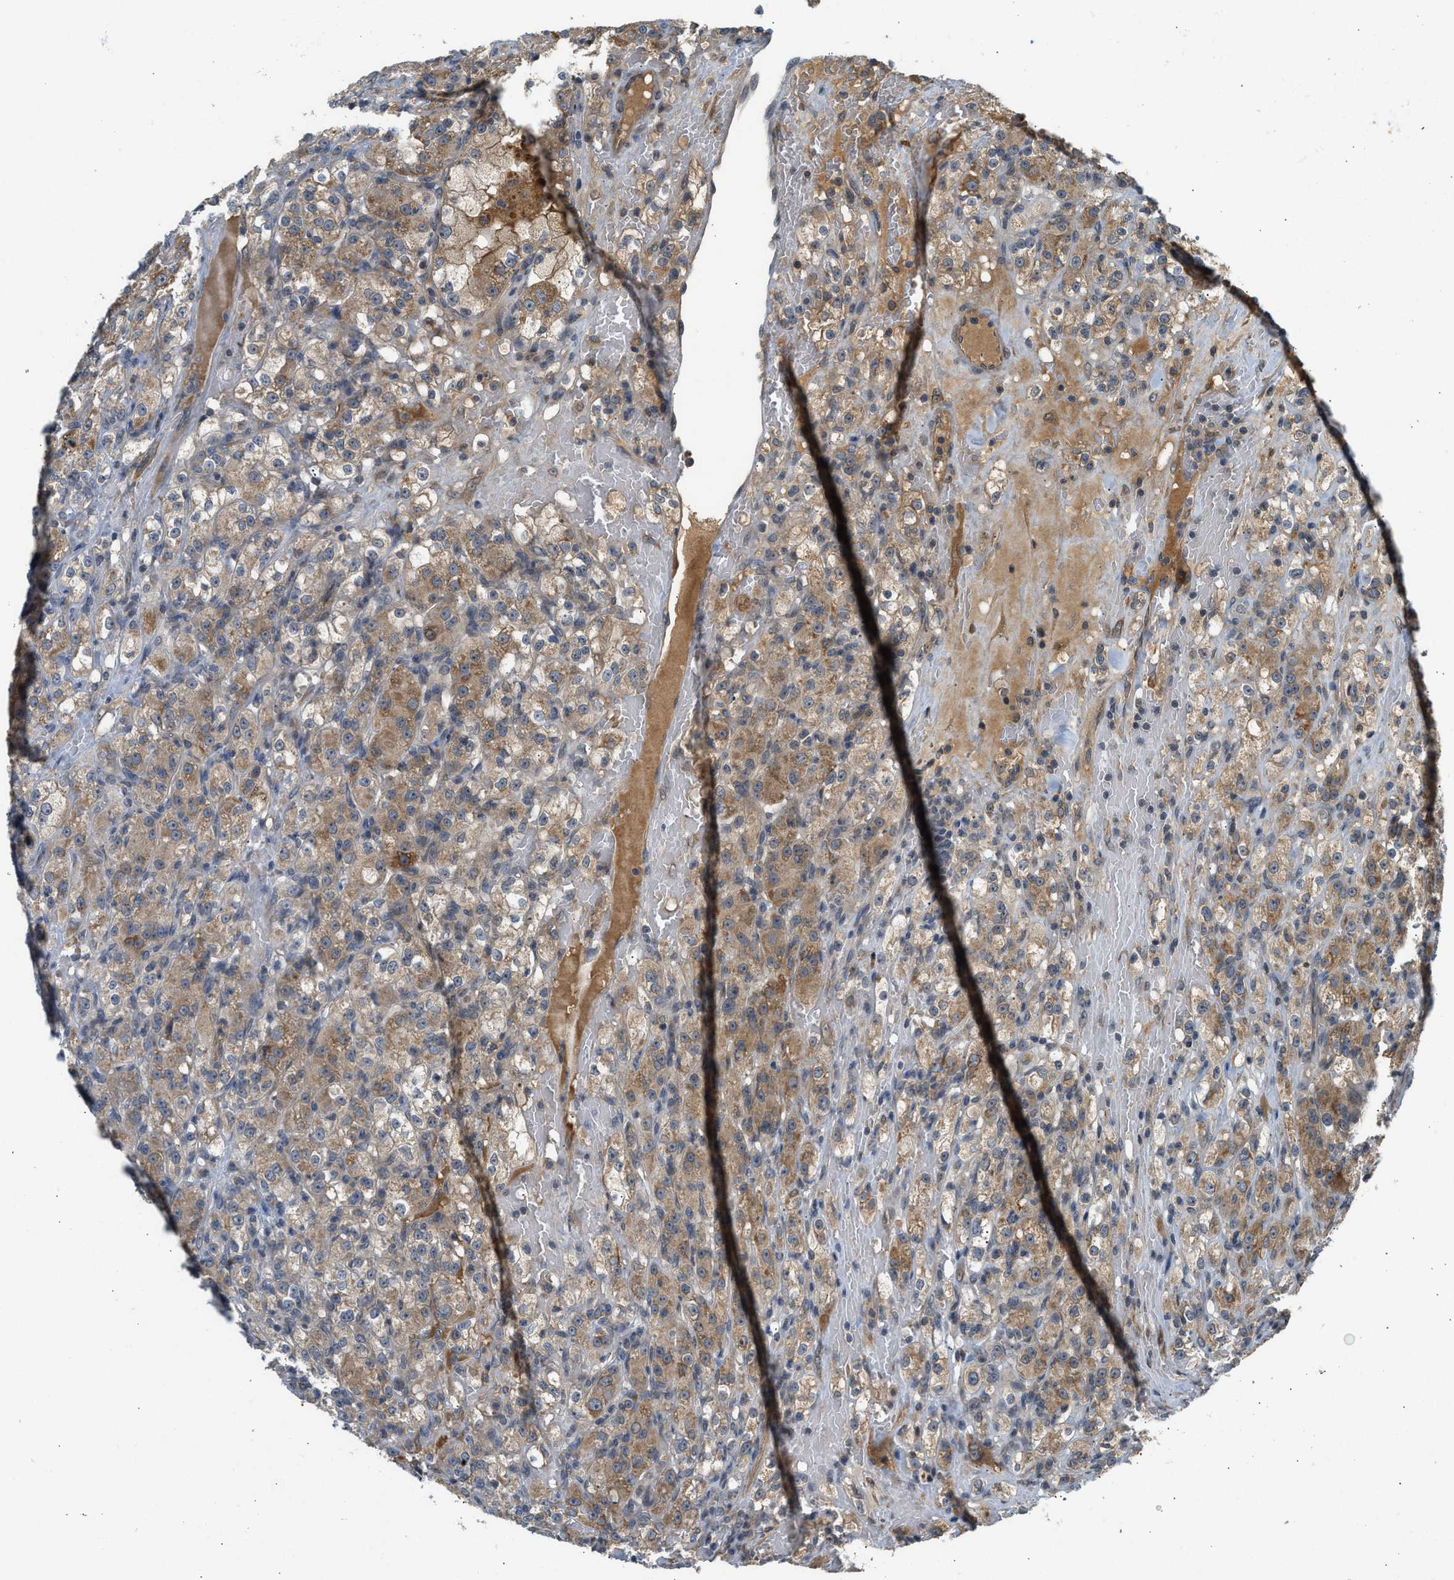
{"staining": {"intensity": "moderate", "quantity": ">75%", "location": "cytoplasmic/membranous"}, "tissue": "renal cancer", "cell_type": "Tumor cells", "image_type": "cancer", "snomed": [{"axis": "morphology", "description": "Normal tissue, NOS"}, {"axis": "morphology", "description": "Adenocarcinoma, NOS"}, {"axis": "topography", "description": "Kidney"}], "caption": "Adenocarcinoma (renal) stained with immunohistochemistry (IHC) demonstrates moderate cytoplasmic/membranous positivity in approximately >75% of tumor cells.", "gene": "ADCY8", "patient": {"sex": "male", "age": 61}}